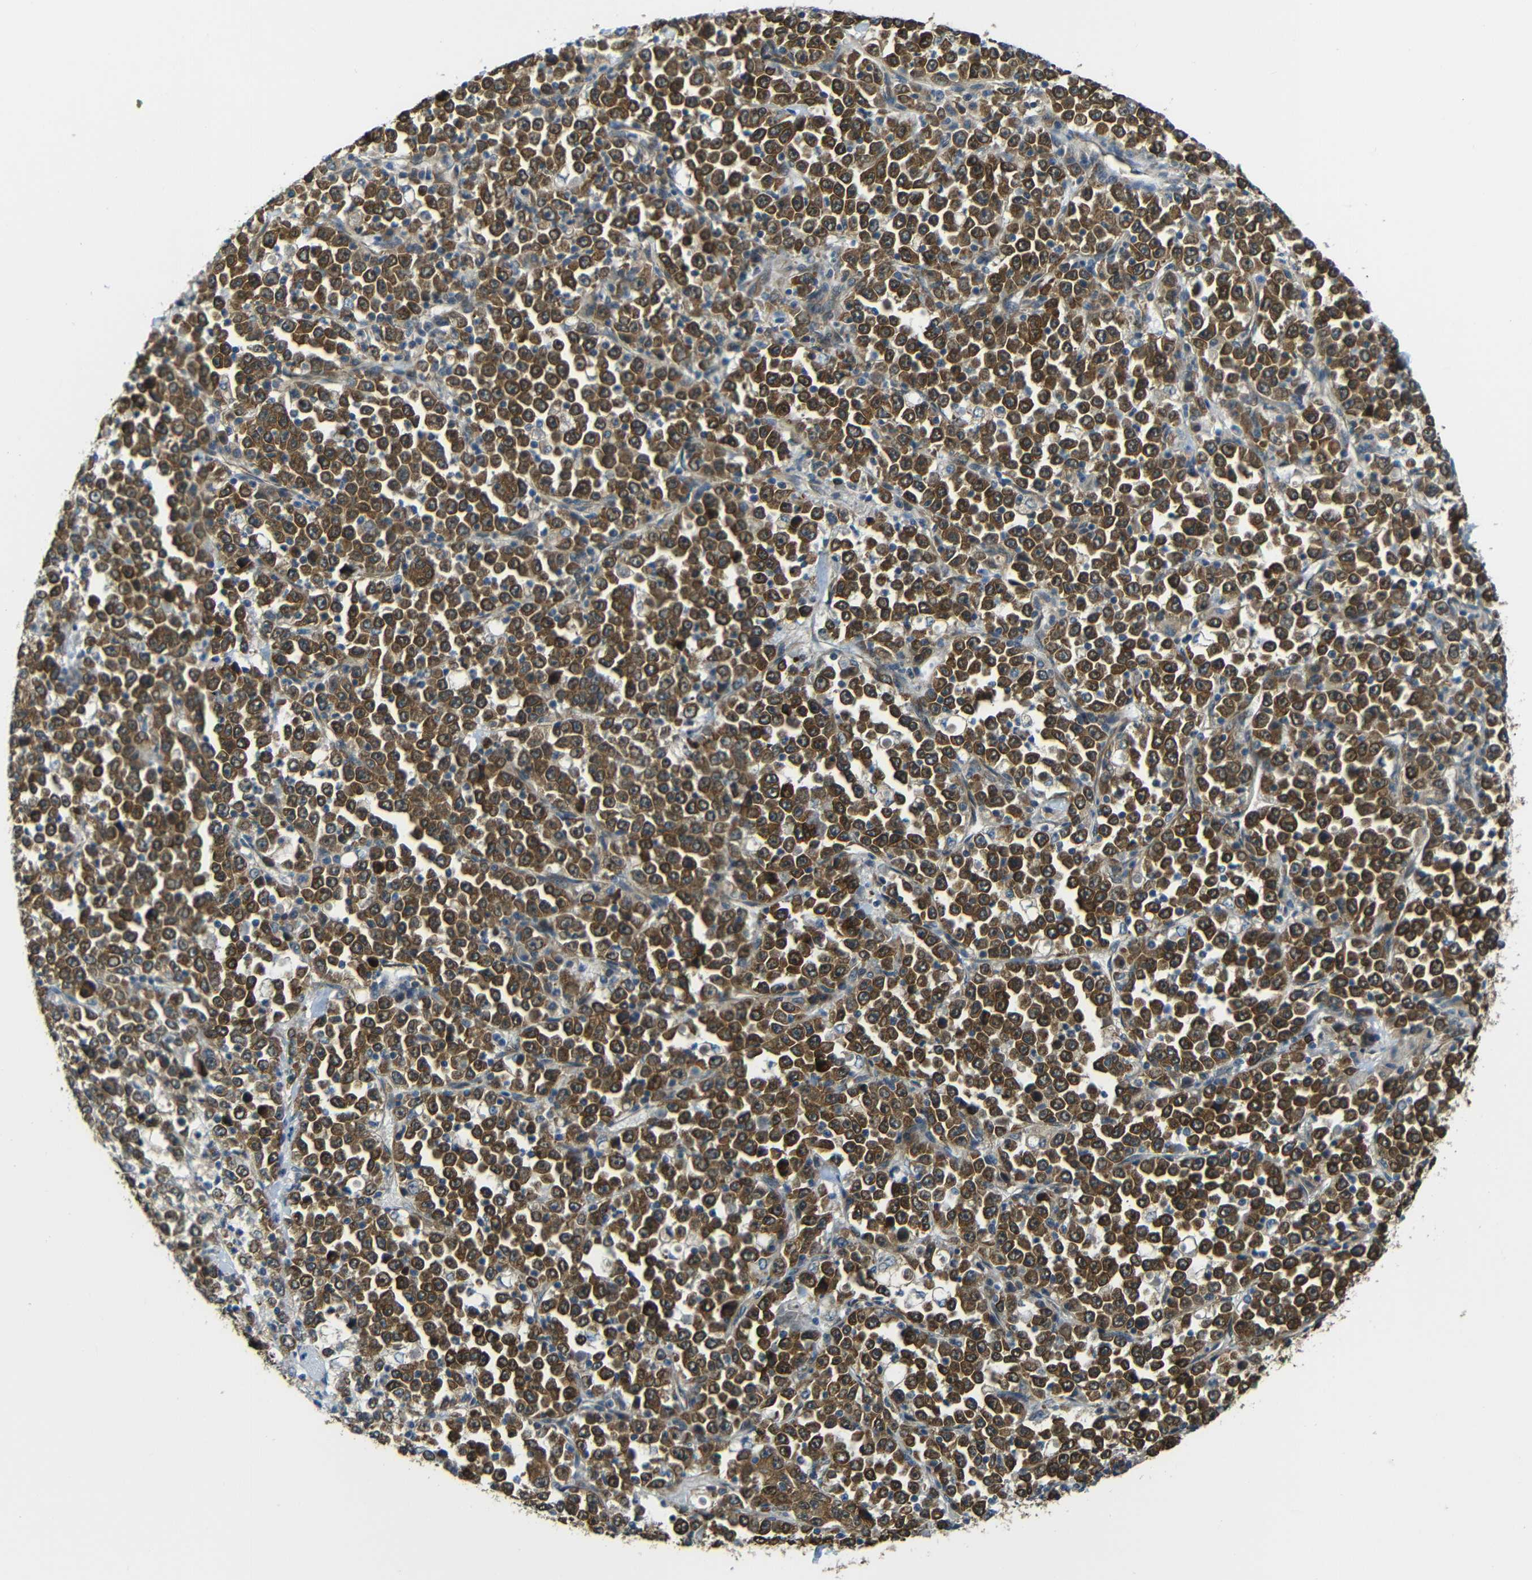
{"staining": {"intensity": "strong", "quantity": ">75%", "location": "cytoplasmic/membranous"}, "tissue": "stomach cancer", "cell_type": "Tumor cells", "image_type": "cancer", "snomed": [{"axis": "morphology", "description": "Normal tissue, NOS"}, {"axis": "morphology", "description": "Adenocarcinoma, NOS"}, {"axis": "topography", "description": "Stomach, upper"}, {"axis": "topography", "description": "Stomach"}], "caption": "Tumor cells show strong cytoplasmic/membranous expression in approximately >75% of cells in stomach adenocarcinoma.", "gene": "VAPB", "patient": {"sex": "male", "age": 59}}